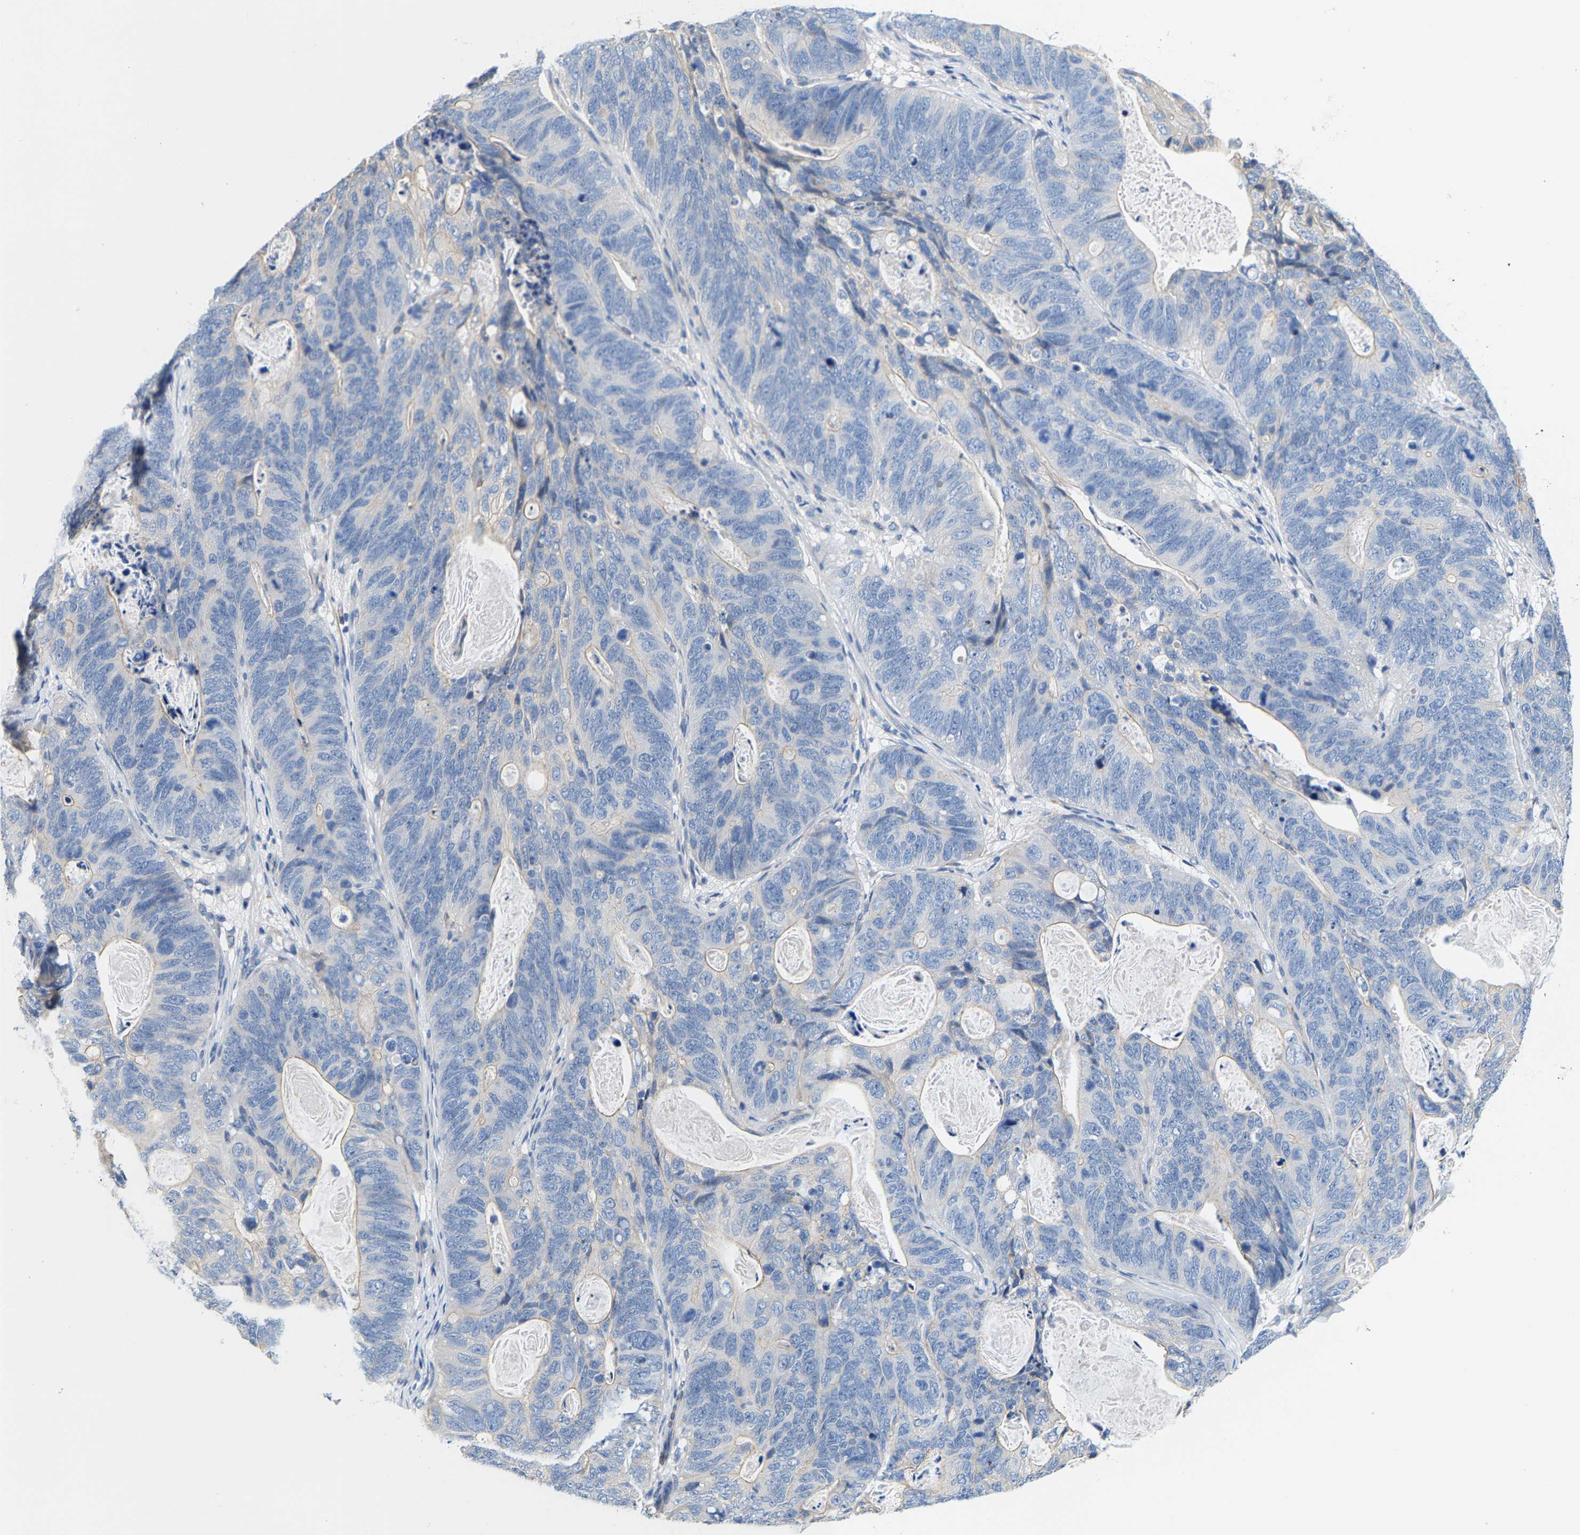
{"staining": {"intensity": "negative", "quantity": "none", "location": "none"}, "tissue": "stomach cancer", "cell_type": "Tumor cells", "image_type": "cancer", "snomed": [{"axis": "morphology", "description": "Normal tissue, NOS"}, {"axis": "morphology", "description": "Adenocarcinoma, NOS"}, {"axis": "topography", "description": "Stomach"}], "caption": "This is an immunohistochemistry (IHC) micrograph of stomach adenocarcinoma. There is no expression in tumor cells.", "gene": "DSCAM", "patient": {"sex": "female", "age": 89}}